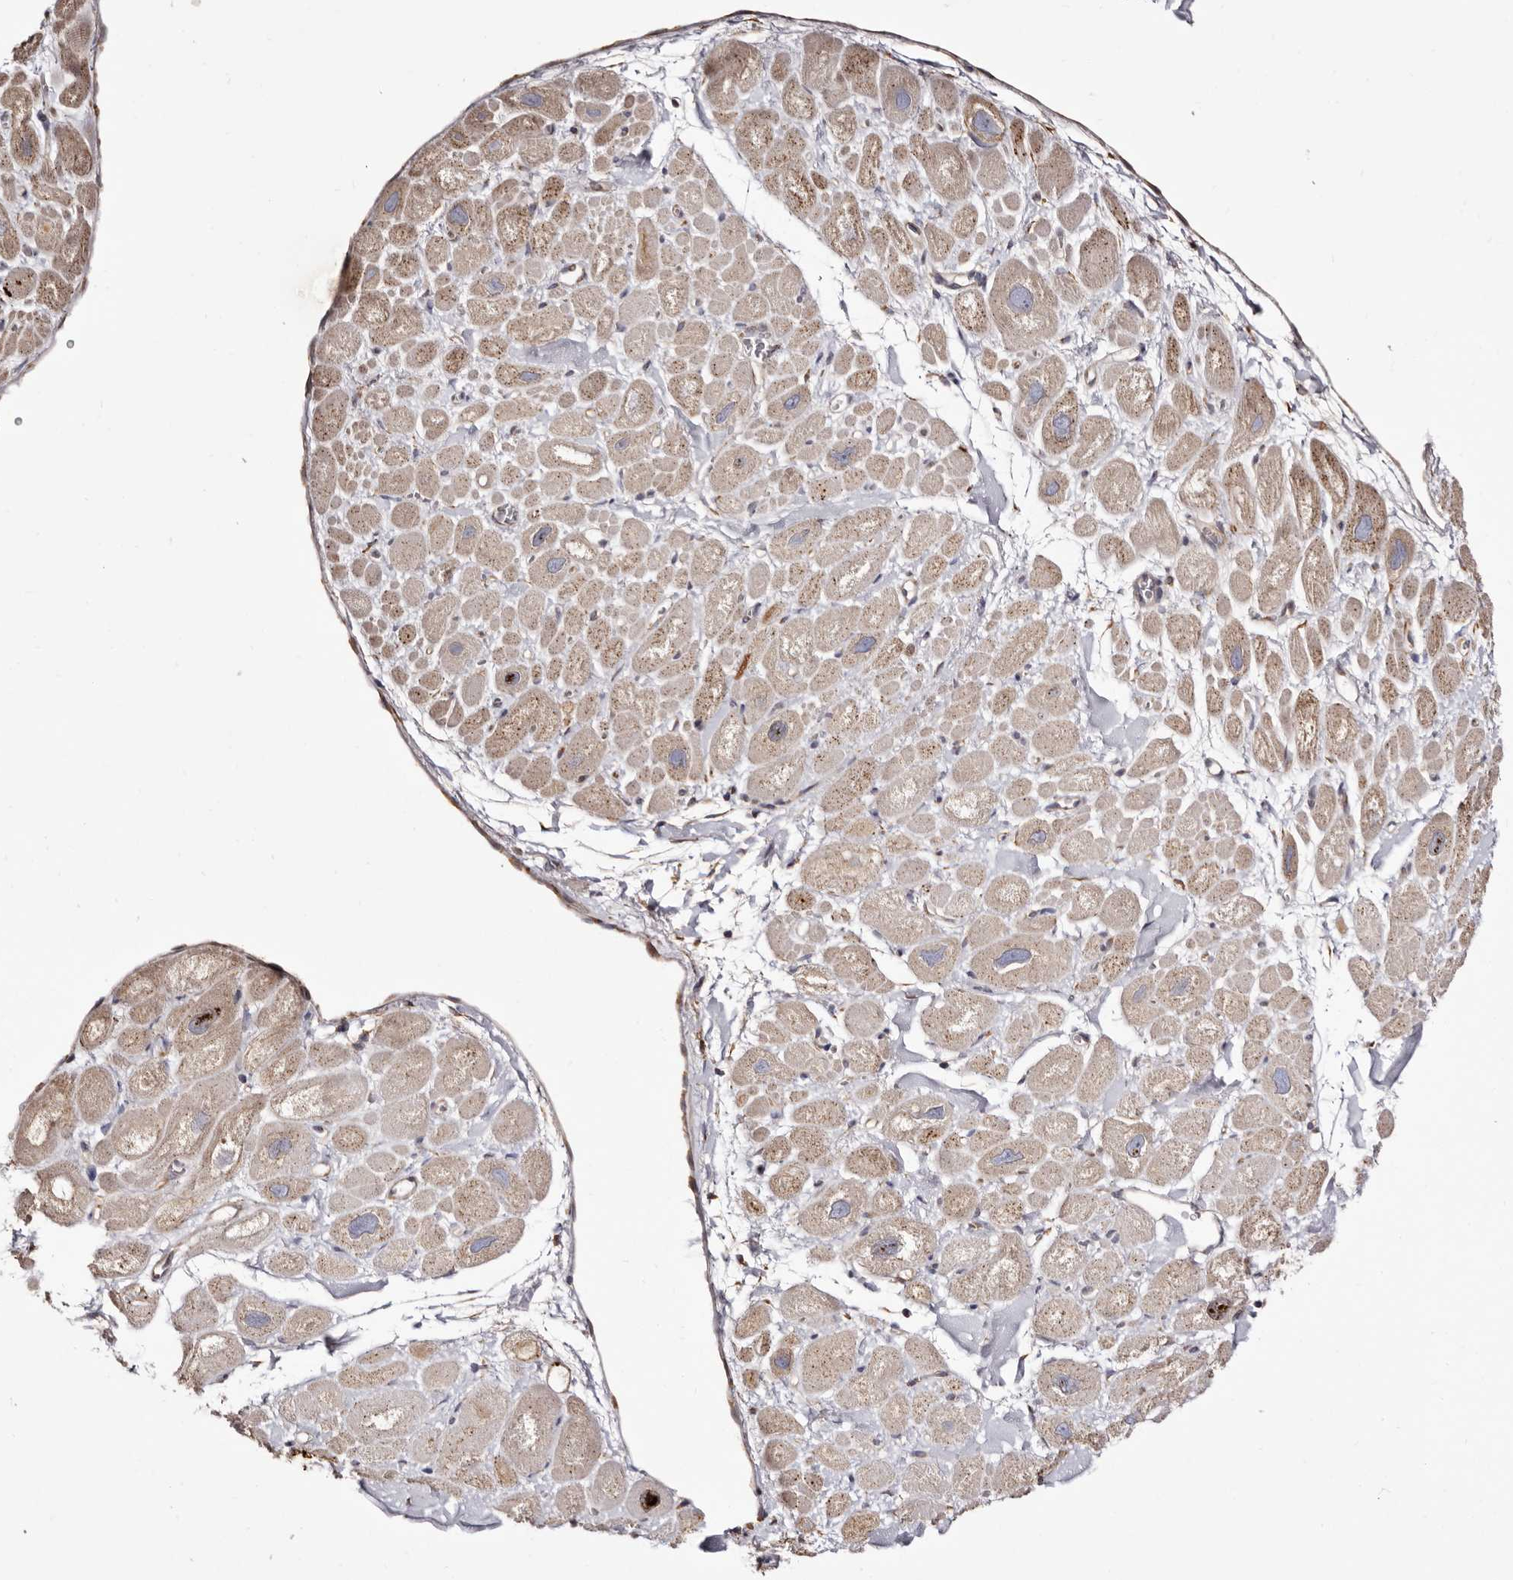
{"staining": {"intensity": "moderate", "quantity": "25%-75%", "location": "cytoplasmic/membranous"}, "tissue": "heart muscle", "cell_type": "Cardiomyocytes", "image_type": "normal", "snomed": [{"axis": "morphology", "description": "Normal tissue, NOS"}, {"axis": "topography", "description": "Heart"}], "caption": "Moderate cytoplasmic/membranous expression is appreciated in about 25%-75% of cardiomyocytes in unremarkable heart muscle. Ihc stains the protein in brown and the nuclei are stained blue.", "gene": "ACBD6", "patient": {"sex": "male", "age": 49}}